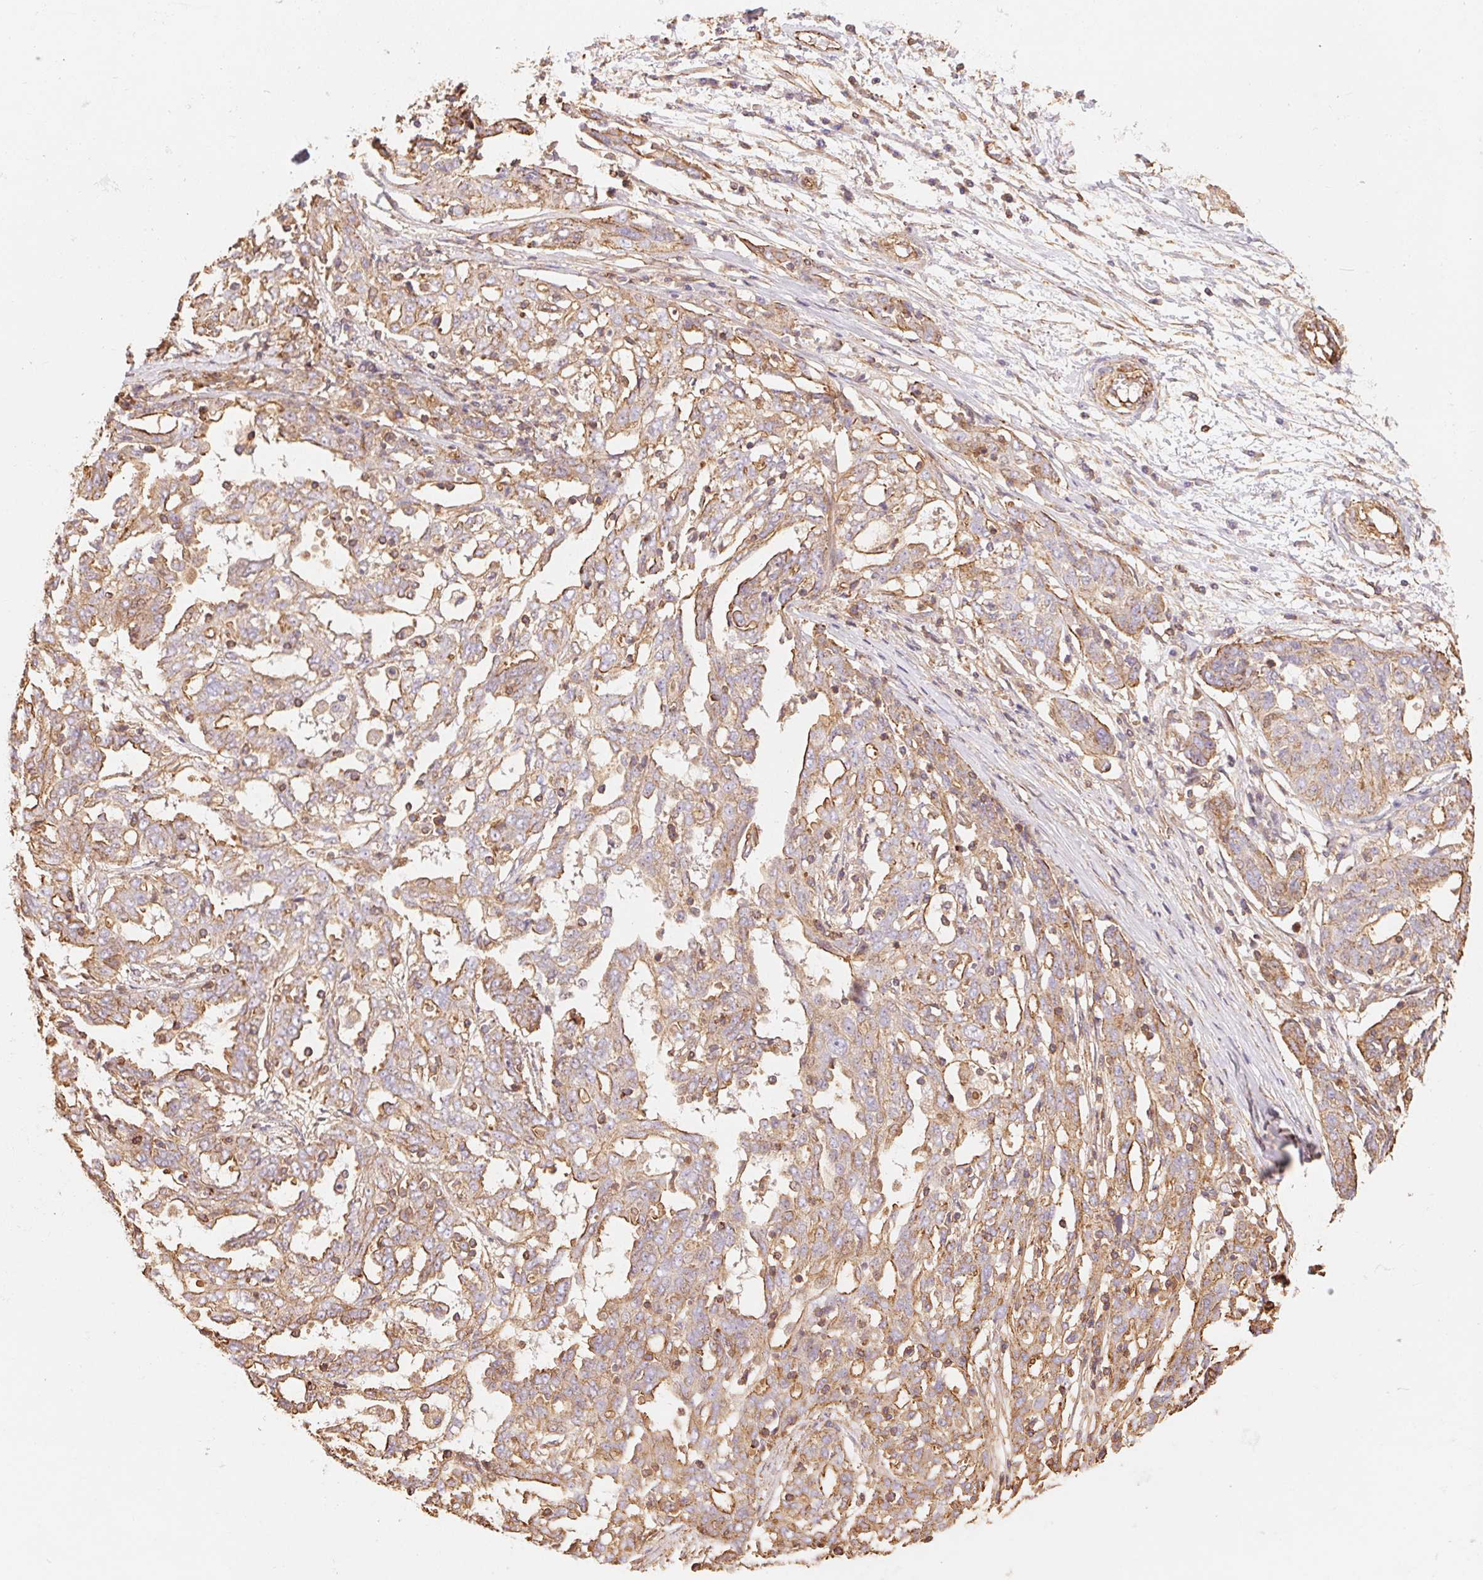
{"staining": {"intensity": "weak", "quantity": "25%-75%", "location": "cytoplasmic/membranous"}, "tissue": "ovarian cancer", "cell_type": "Tumor cells", "image_type": "cancer", "snomed": [{"axis": "morphology", "description": "Cystadenocarcinoma, serous, NOS"}, {"axis": "topography", "description": "Ovary"}], "caption": "Weak cytoplasmic/membranous protein staining is identified in approximately 25%-75% of tumor cells in ovarian cancer. (brown staining indicates protein expression, while blue staining denotes nuclei).", "gene": "FRAS1", "patient": {"sex": "female", "age": 67}}